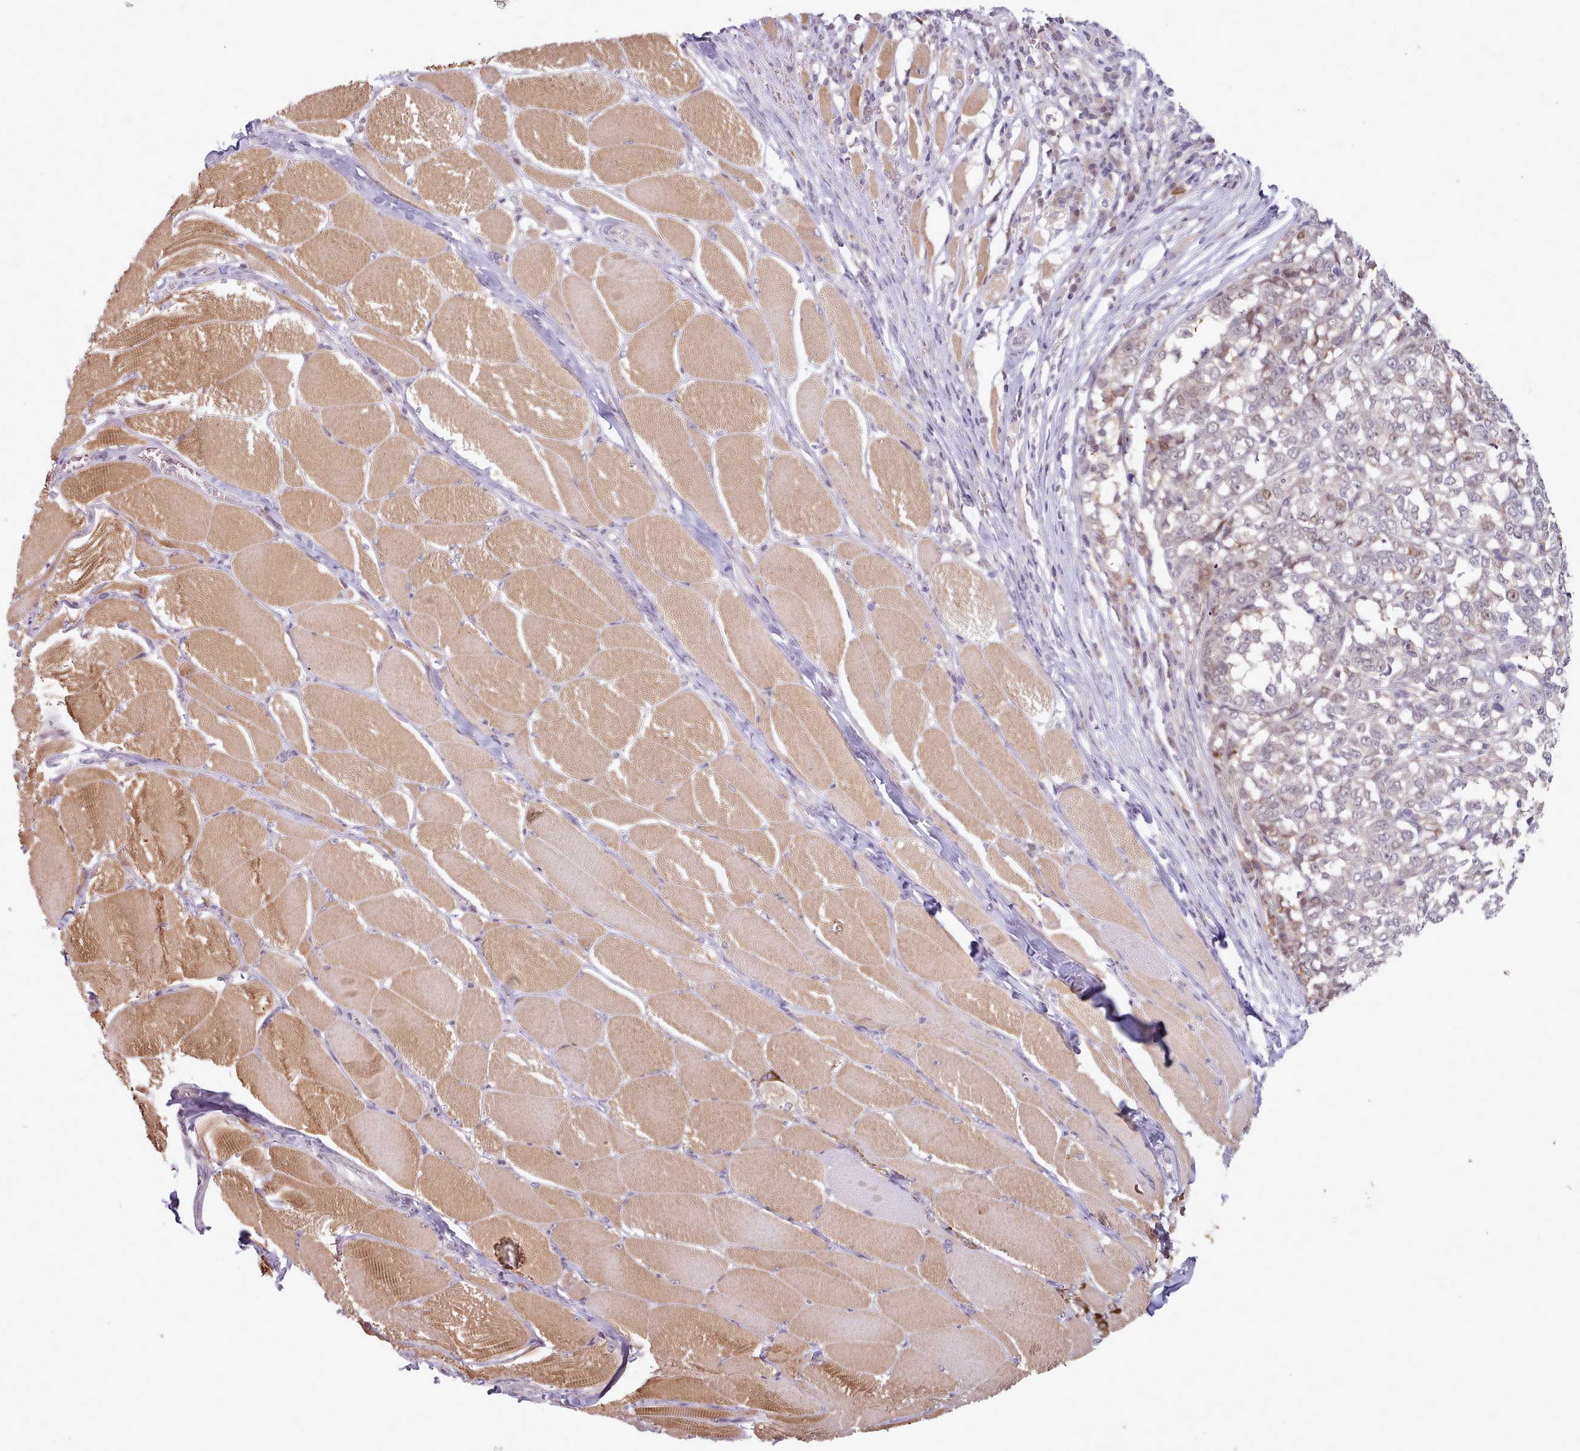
{"staining": {"intensity": "negative", "quantity": "none", "location": "none"}, "tissue": "melanoma", "cell_type": "Tumor cells", "image_type": "cancer", "snomed": [{"axis": "morphology", "description": "Malignant melanoma, NOS"}, {"axis": "topography", "description": "Skin"}], "caption": "Malignant melanoma was stained to show a protein in brown. There is no significant positivity in tumor cells.", "gene": "CLNS1A", "patient": {"sex": "female", "age": 72}}